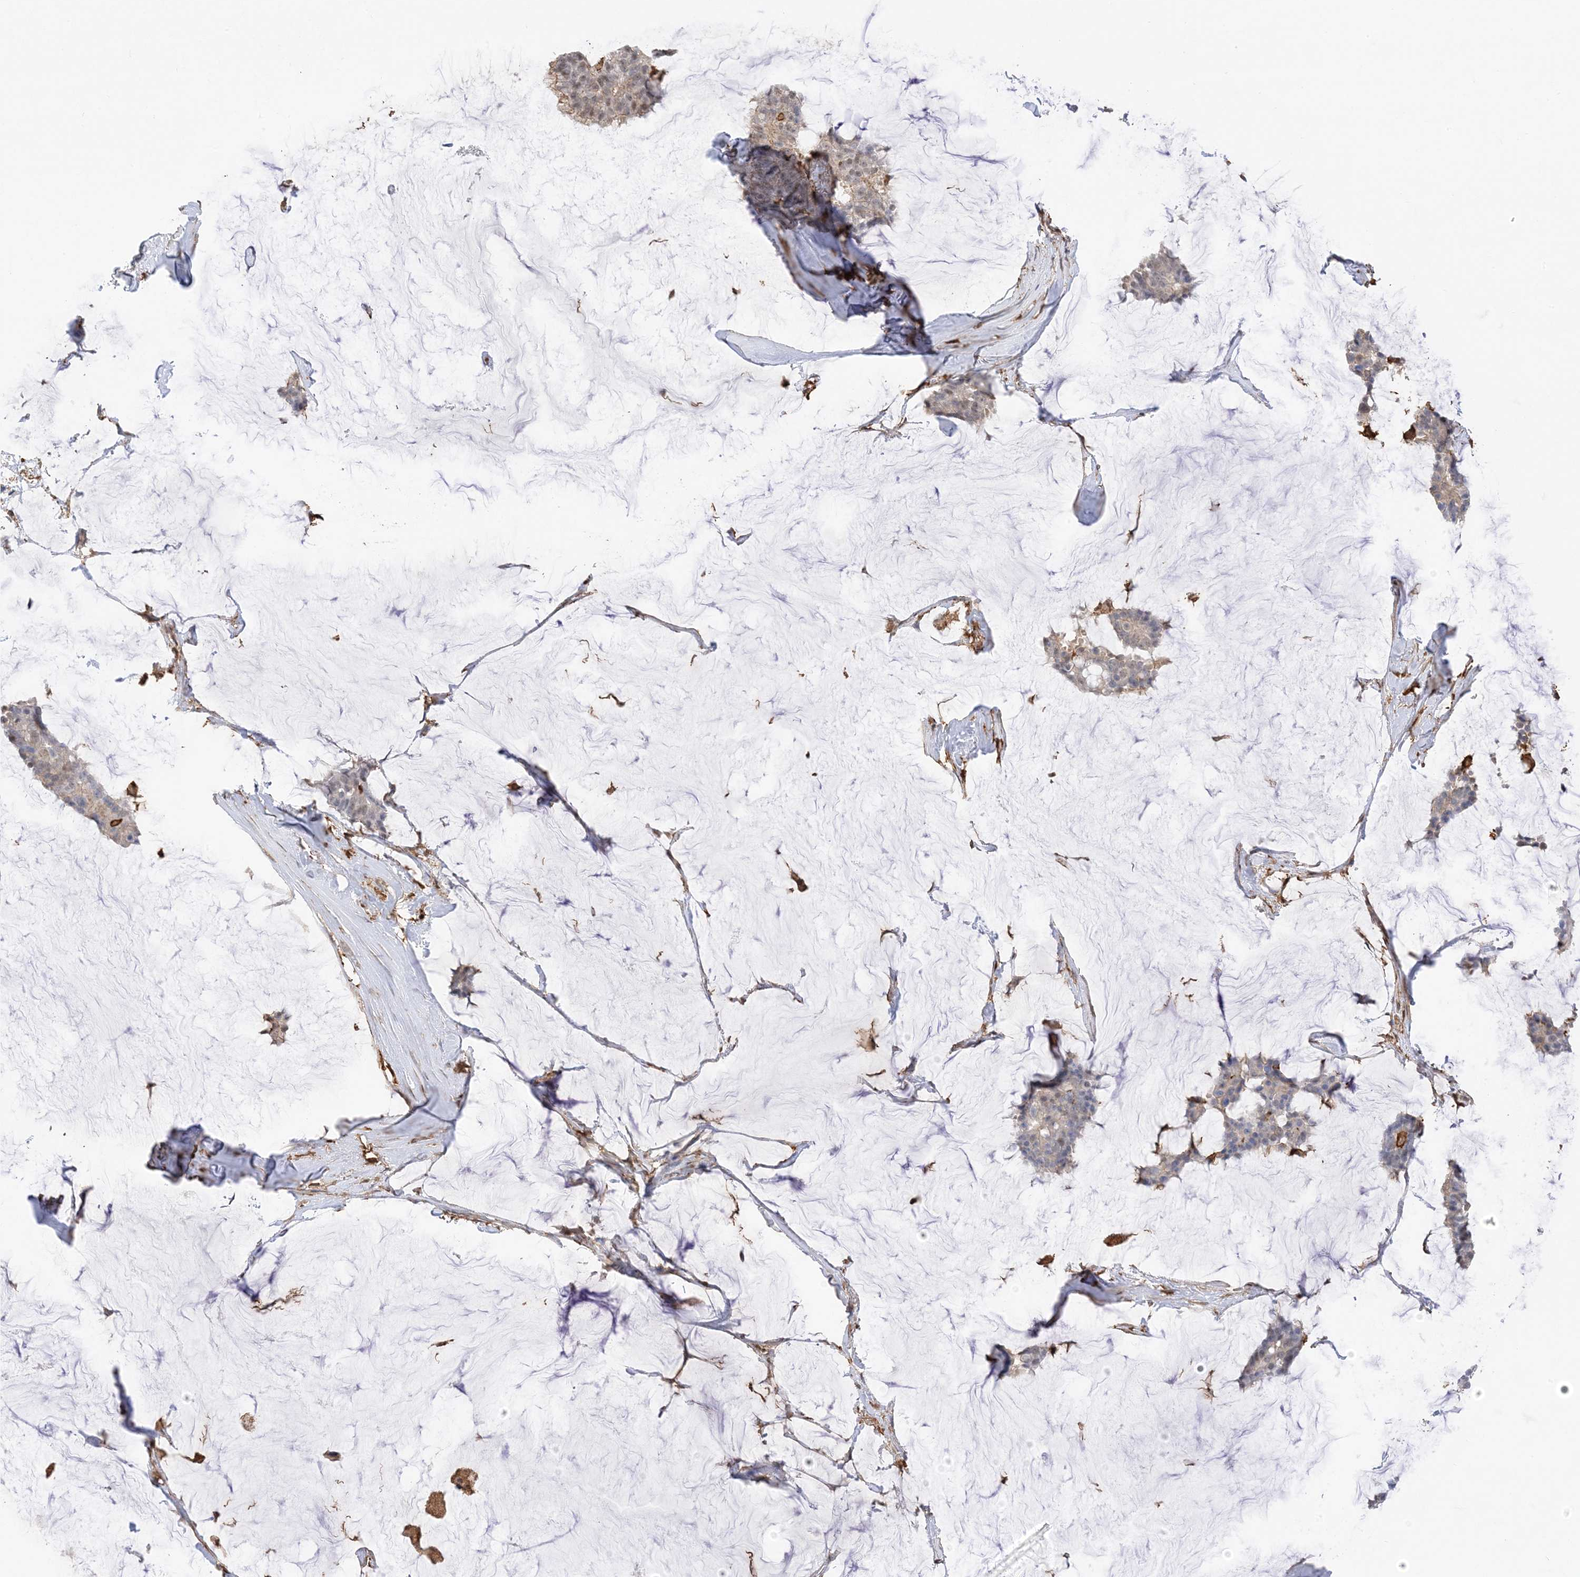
{"staining": {"intensity": "weak", "quantity": "<25%", "location": "cytoplasmic/membranous"}, "tissue": "breast cancer", "cell_type": "Tumor cells", "image_type": "cancer", "snomed": [{"axis": "morphology", "description": "Duct carcinoma"}, {"axis": "topography", "description": "Breast"}], "caption": "Micrograph shows no protein positivity in tumor cells of breast invasive ductal carcinoma tissue.", "gene": "PHACTR2", "patient": {"sex": "female", "age": 93}}